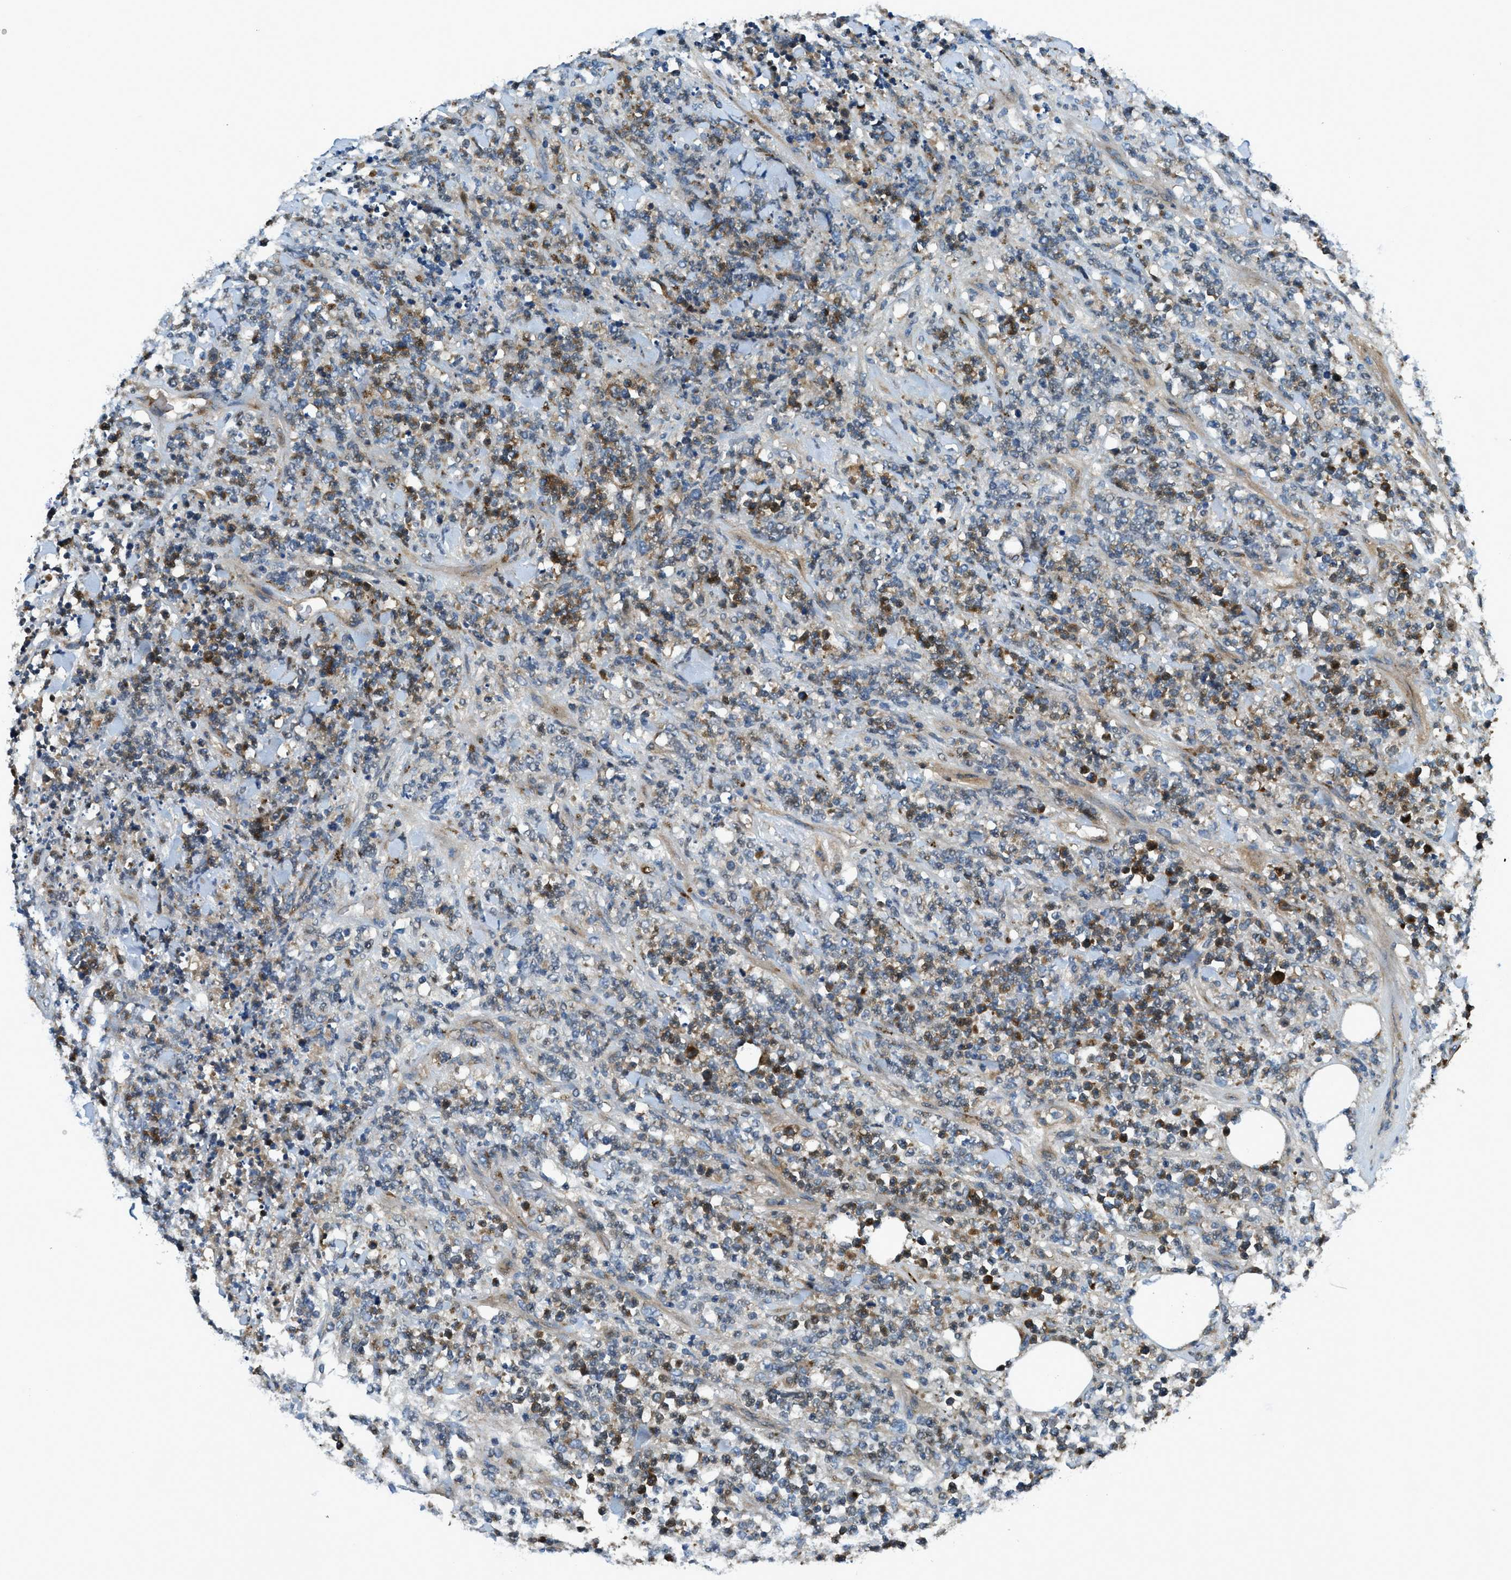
{"staining": {"intensity": "weak", "quantity": "<25%", "location": "cytoplasmic/membranous"}, "tissue": "lymphoma", "cell_type": "Tumor cells", "image_type": "cancer", "snomed": [{"axis": "morphology", "description": "Malignant lymphoma, non-Hodgkin's type, High grade"}, {"axis": "topography", "description": "Soft tissue"}], "caption": "Human lymphoma stained for a protein using immunohistochemistry (IHC) shows no positivity in tumor cells.", "gene": "TRIM59", "patient": {"sex": "male", "age": 18}}